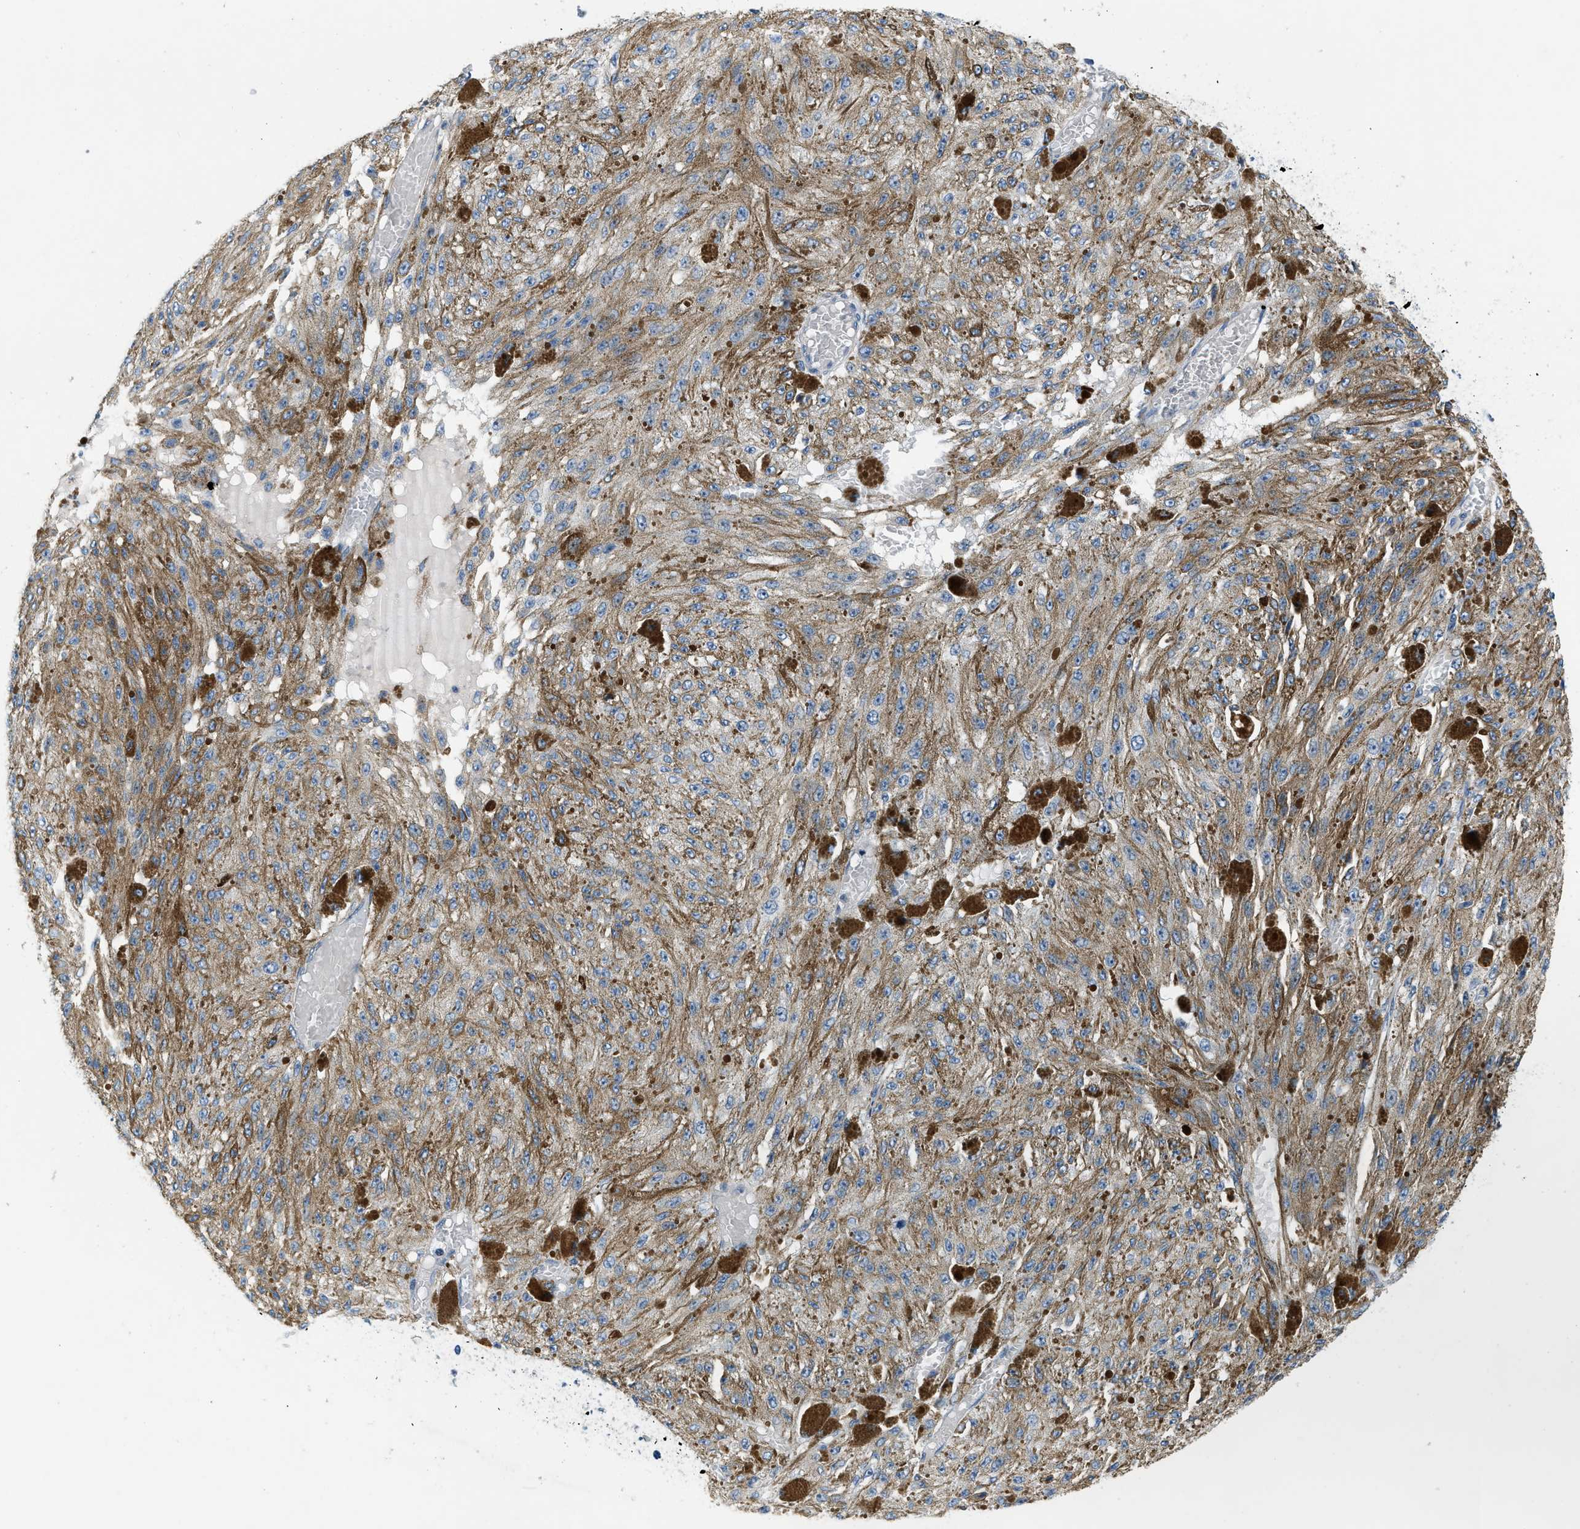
{"staining": {"intensity": "moderate", "quantity": ">75%", "location": "cytoplasmic/membranous"}, "tissue": "melanoma", "cell_type": "Tumor cells", "image_type": "cancer", "snomed": [{"axis": "morphology", "description": "Malignant melanoma, NOS"}, {"axis": "topography", "description": "Other"}], "caption": "Tumor cells reveal medium levels of moderate cytoplasmic/membranous positivity in approximately >75% of cells in human melanoma.", "gene": "FDCSP", "patient": {"sex": "male", "age": 79}}